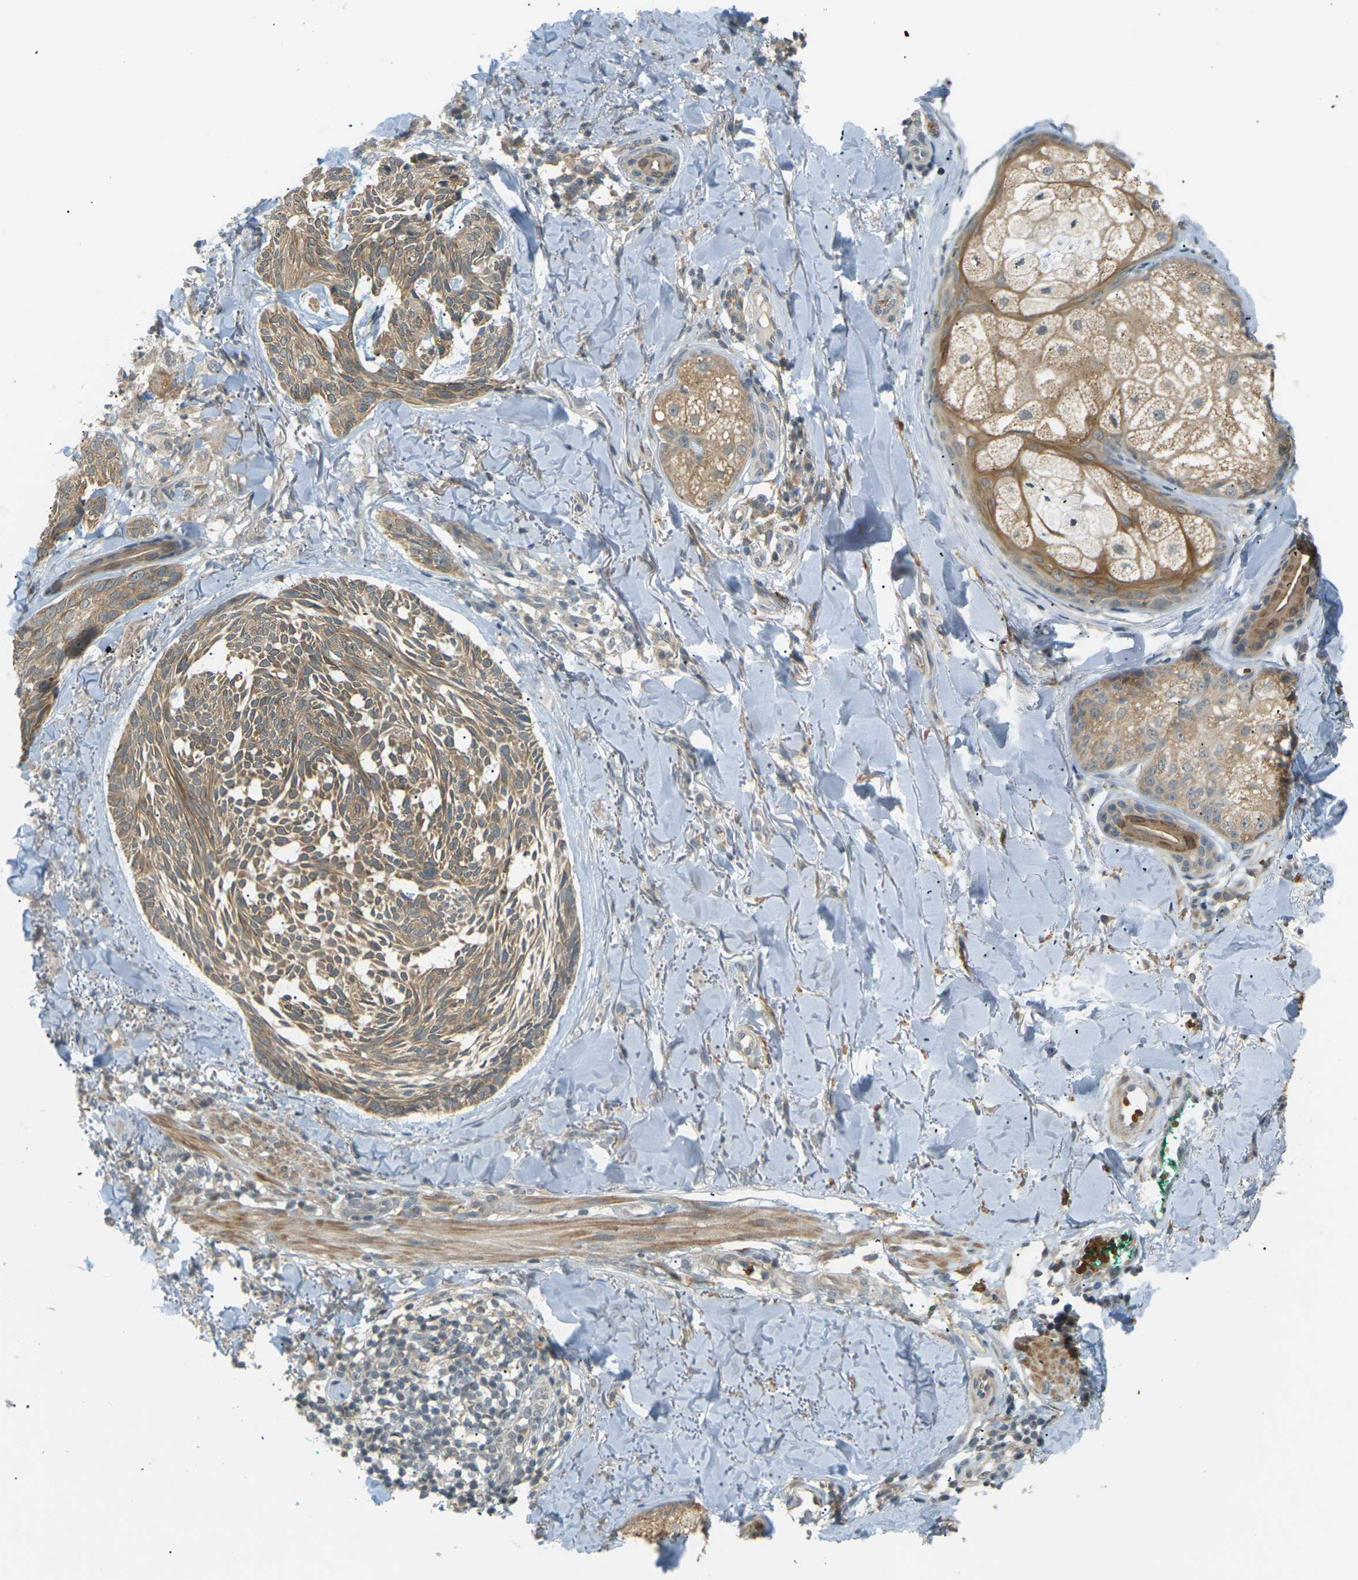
{"staining": {"intensity": "moderate", "quantity": ">75%", "location": "cytoplasmic/membranous"}, "tissue": "skin cancer", "cell_type": "Tumor cells", "image_type": "cancer", "snomed": [{"axis": "morphology", "description": "Basal cell carcinoma"}, {"axis": "topography", "description": "Skin"}], "caption": "Protein staining of skin cancer (basal cell carcinoma) tissue shows moderate cytoplasmic/membranous expression in approximately >75% of tumor cells.", "gene": "SOCS6", "patient": {"sex": "male", "age": 43}}